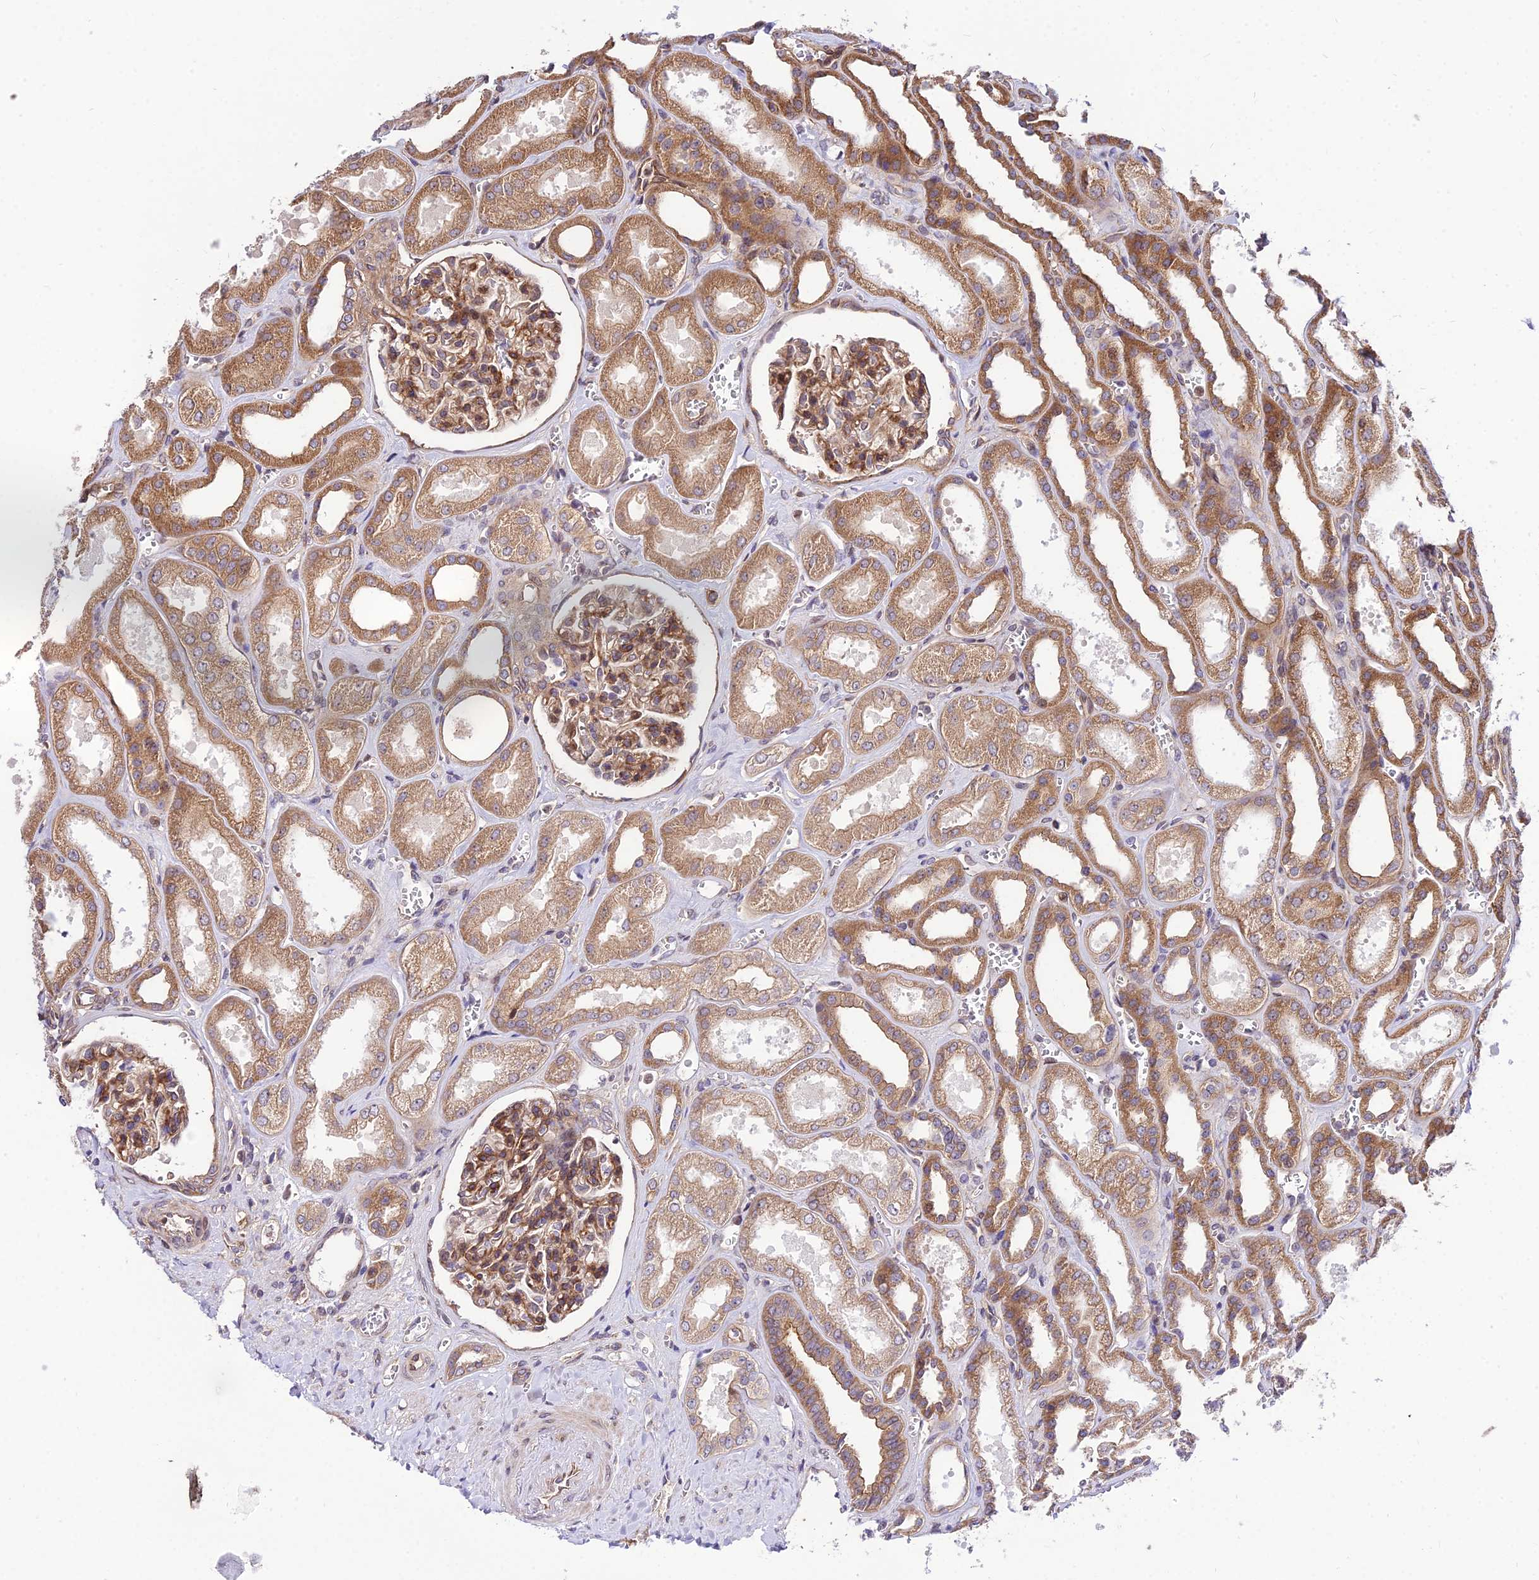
{"staining": {"intensity": "moderate", "quantity": ">75%", "location": "cytoplasmic/membranous"}, "tissue": "kidney", "cell_type": "Cells in glomeruli", "image_type": "normal", "snomed": [{"axis": "morphology", "description": "Normal tissue, NOS"}, {"axis": "morphology", "description": "Adenocarcinoma, NOS"}, {"axis": "topography", "description": "Kidney"}], "caption": "Brown immunohistochemical staining in benign kidney exhibits moderate cytoplasmic/membranous staining in about >75% of cells in glomeruli.", "gene": "SMG6", "patient": {"sex": "female", "age": 68}}